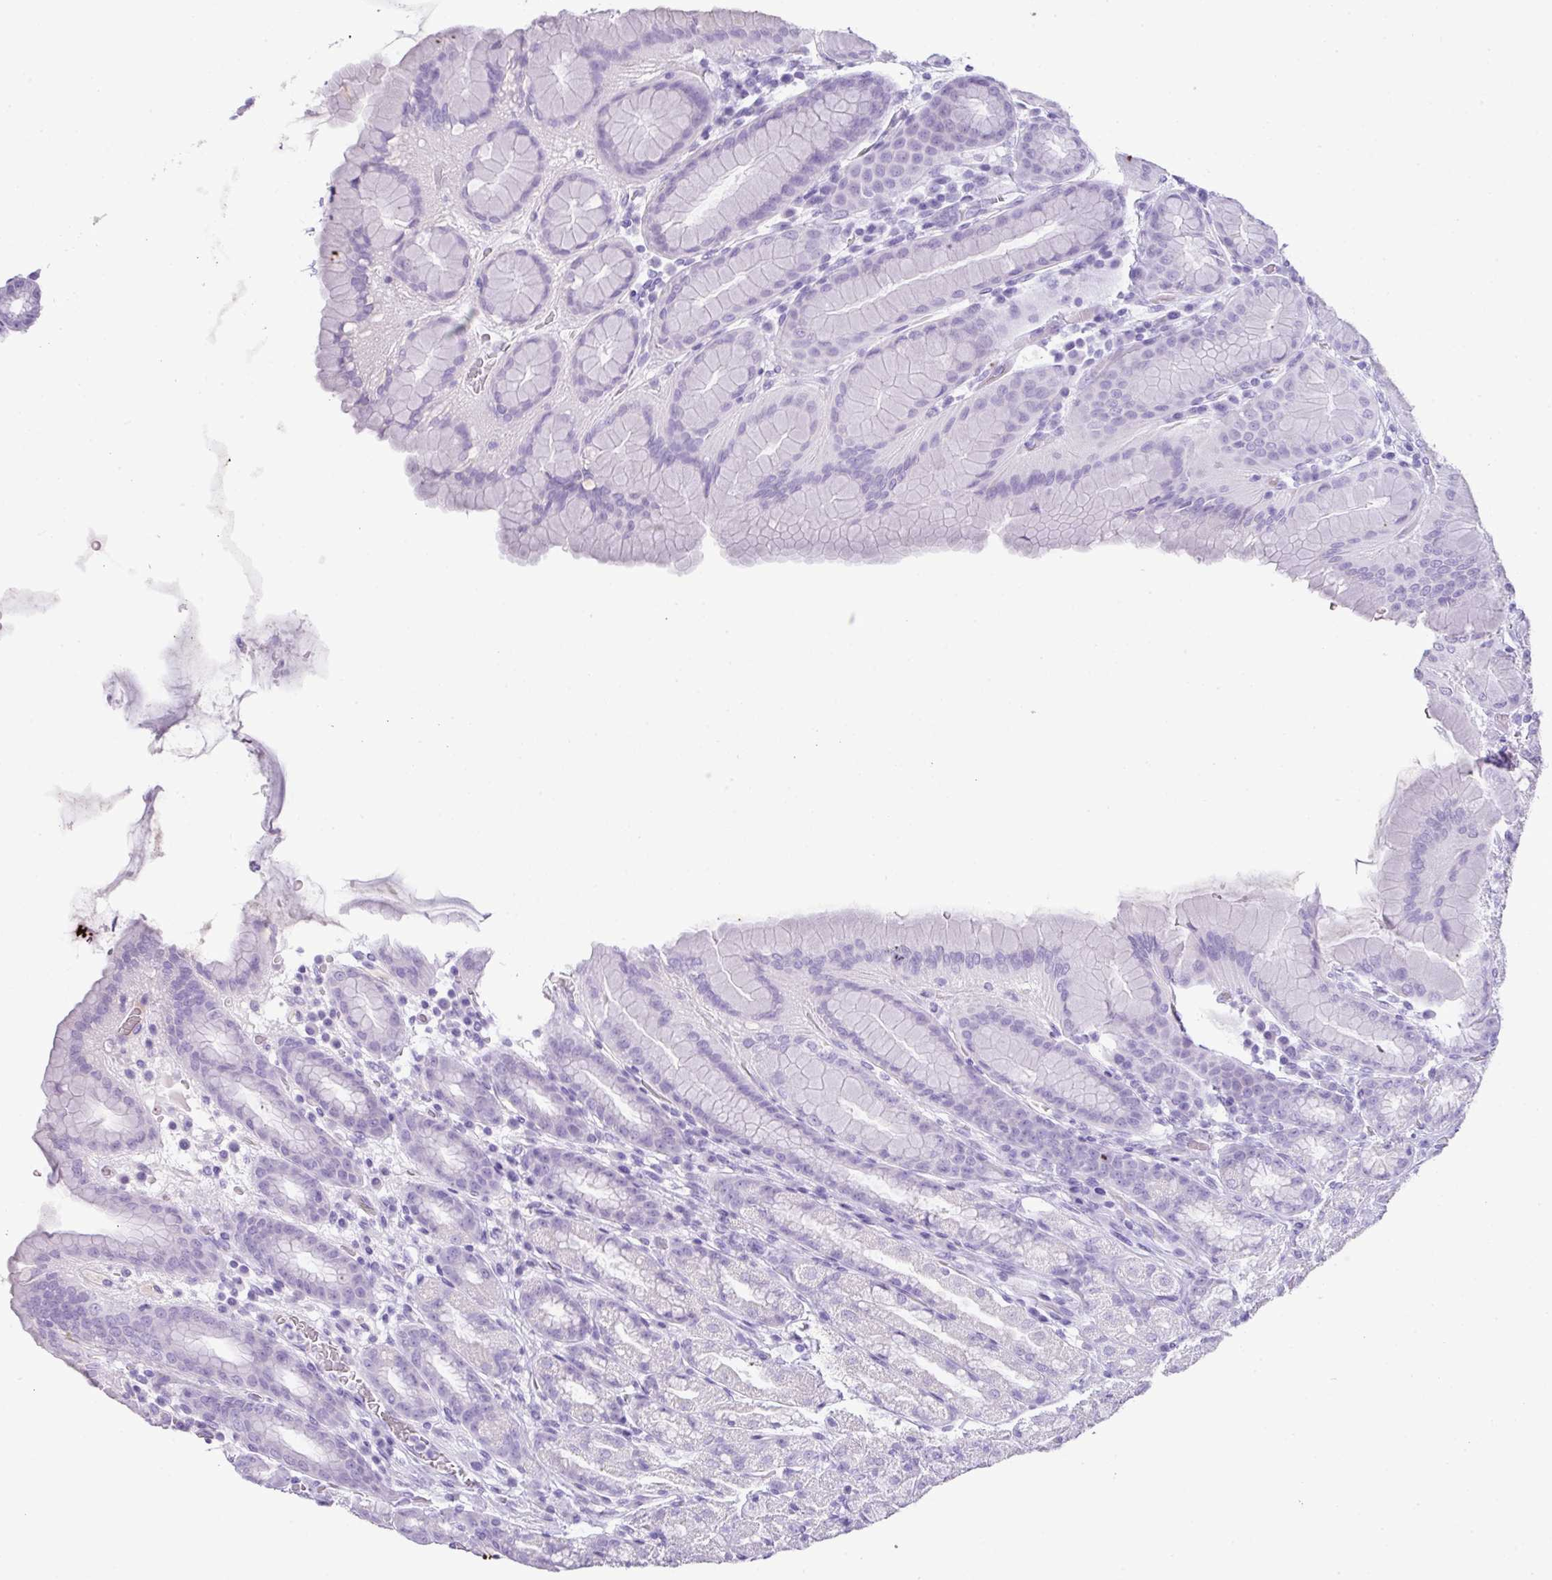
{"staining": {"intensity": "negative", "quantity": "none", "location": "none"}, "tissue": "stomach", "cell_type": "Glandular cells", "image_type": "normal", "snomed": [{"axis": "morphology", "description": "Normal tissue, NOS"}, {"axis": "topography", "description": "Stomach, upper"}, {"axis": "topography", "description": "Stomach"}], "caption": "Glandular cells show no significant protein expression in unremarkable stomach. (DAB (3,3'-diaminobenzidine) immunohistochemistry (IHC) visualized using brightfield microscopy, high magnification).", "gene": "TNP1", "patient": {"sex": "male", "age": 68}}